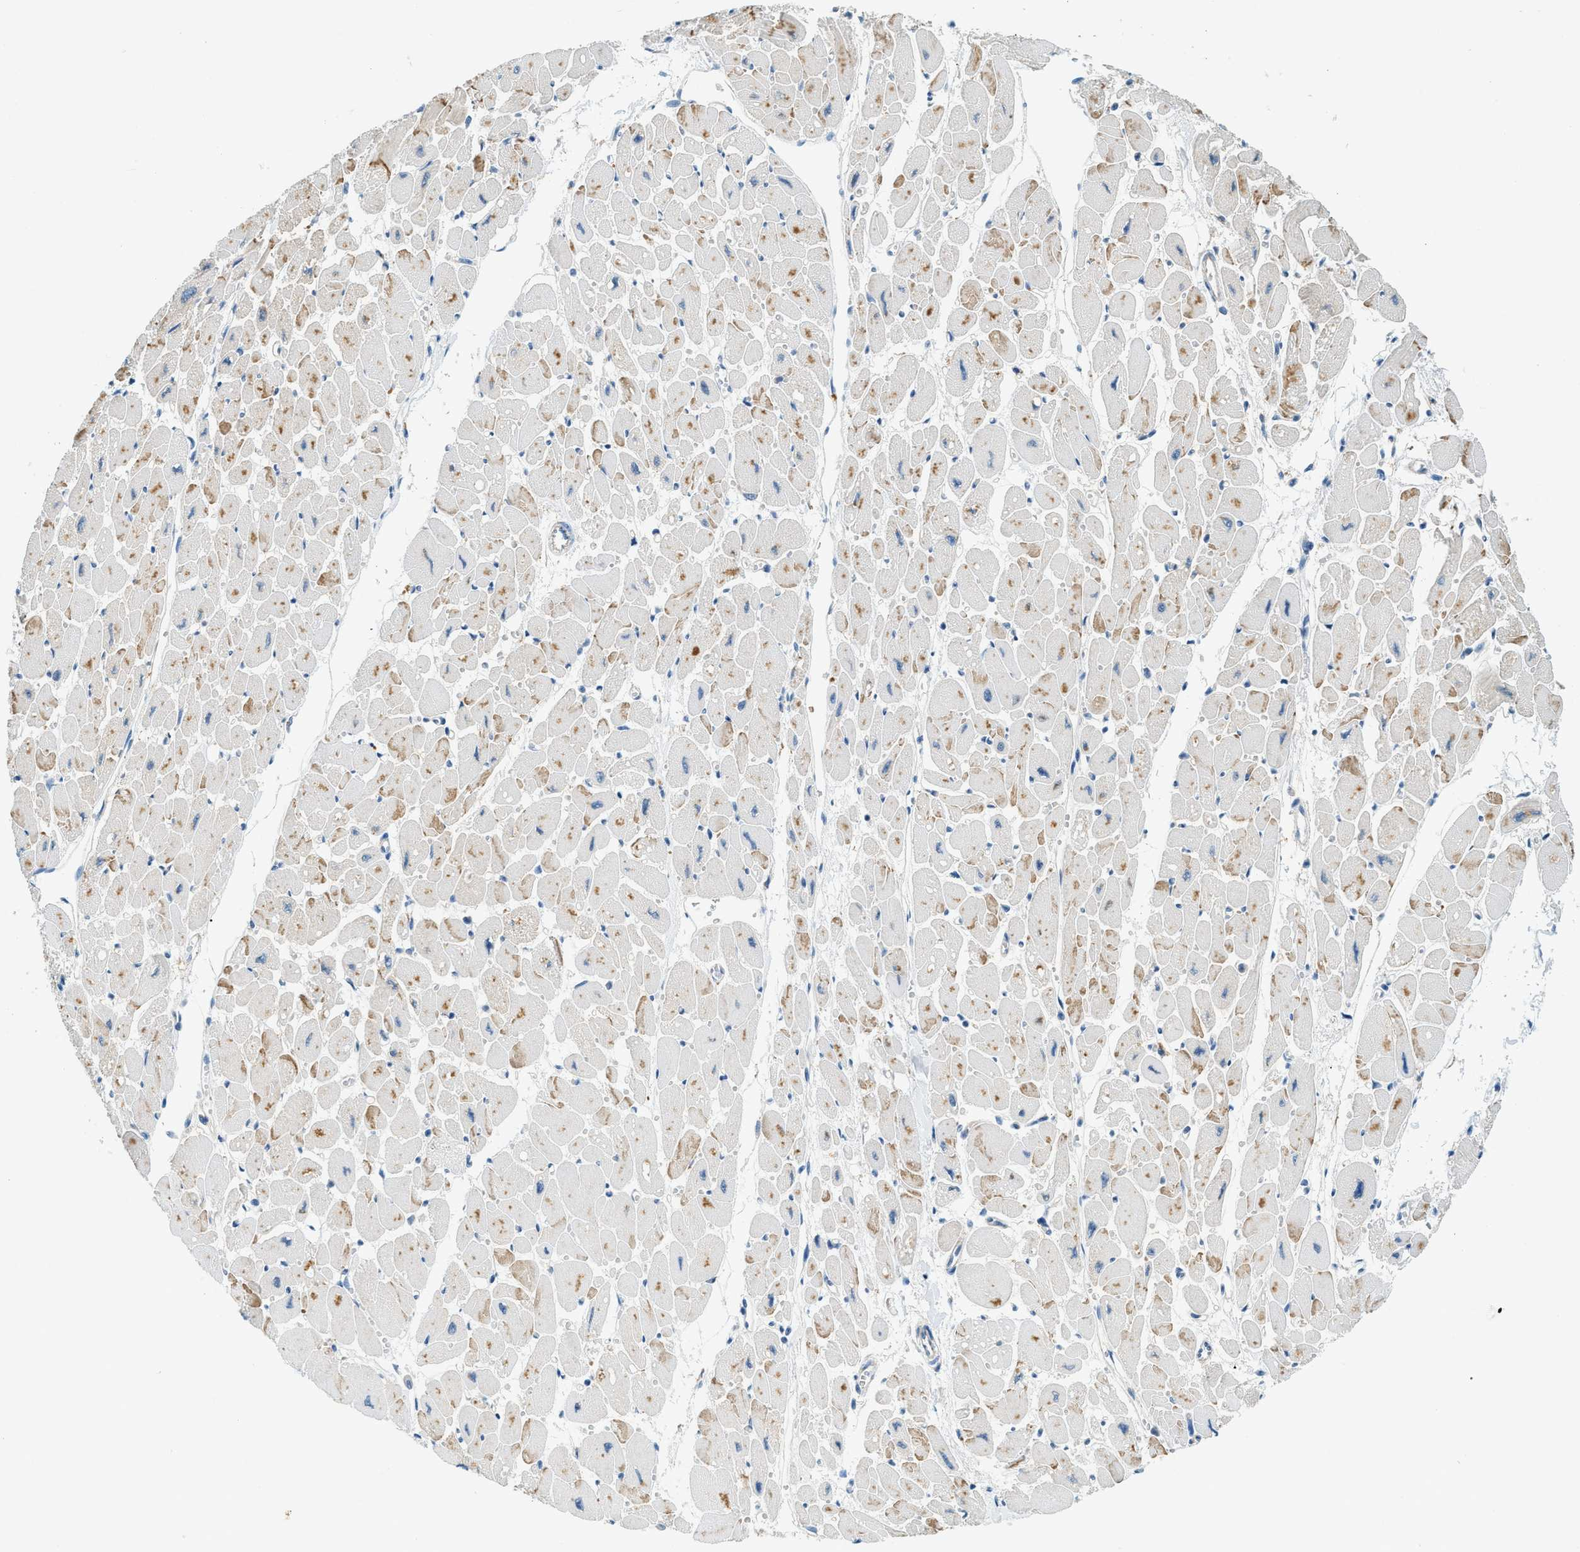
{"staining": {"intensity": "moderate", "quantity": "25%-75%", "location": "cytoplasmic/membranous"}, "tissue": "heart muscle", "cell_type": "Cardiomyocytes", "image_type": "normal", "snomed": [{"axis": "morphology", "description": "Normal tissue, NOS"}, {"axis": "topography", "description": "Heart"}], "caption": "Human heart muscle stained with a brown dye reveals moderate cytoplasmic/membranous positive positivity in approximately 25%-75% of cardiomyocytes.", "gene": "ZNF367", "patient": {"sex": "female", "age": 54}}